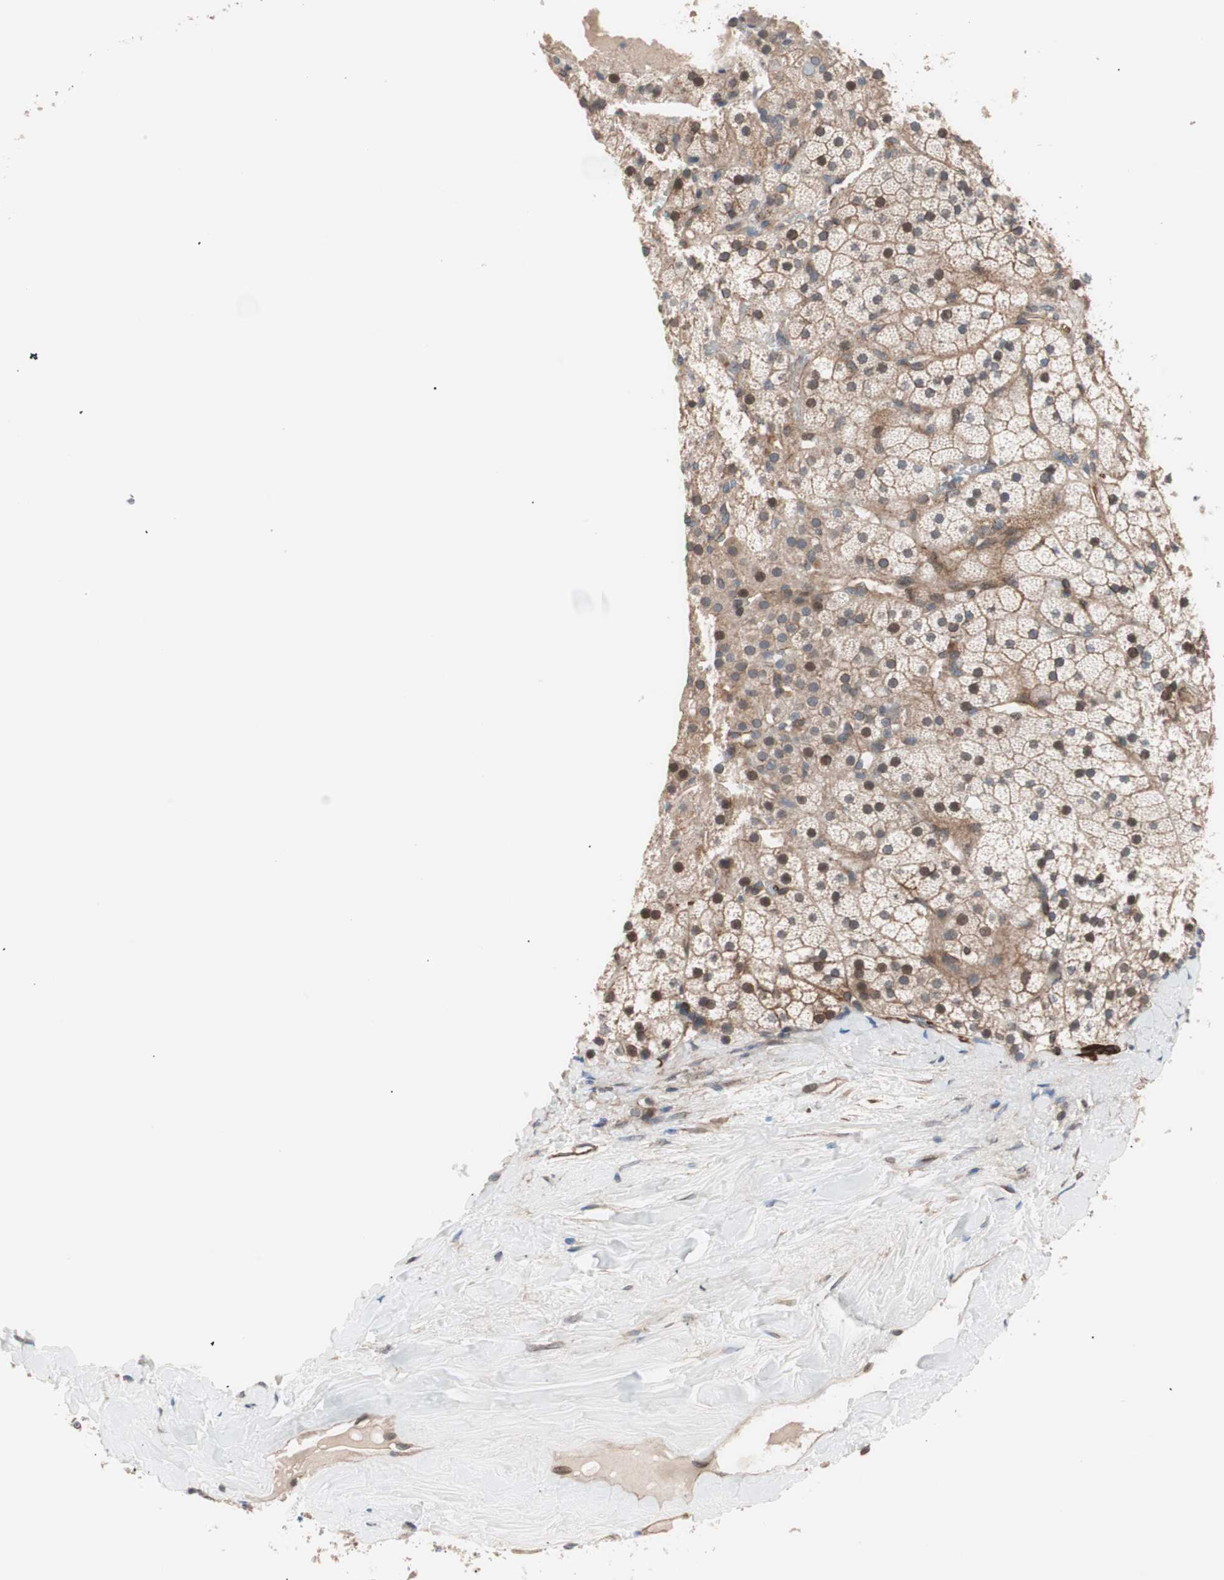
{"staining": {"intensity": "weak", "quantity": "25%-75%", "location": "cytoplasmic/membranous"}, "tissue": "adrenal gland", "cell_type": "Glandular cells", "image_type": "normal", "snomed": [{"axis": "morphology", "description": "Normal tissue, NOS"}, {"axis": "topography", "description": "Adrenal gland"}], "caption": "The micrograph reveals immunohistochemical staining of unremarkable adrenal gland. There is weak cytoplasmic/membranous staining is appreciated in about 25%-75% of glandular cells.", "gene": "SMG1", "patient": {"sex": "male", "age": 35}}